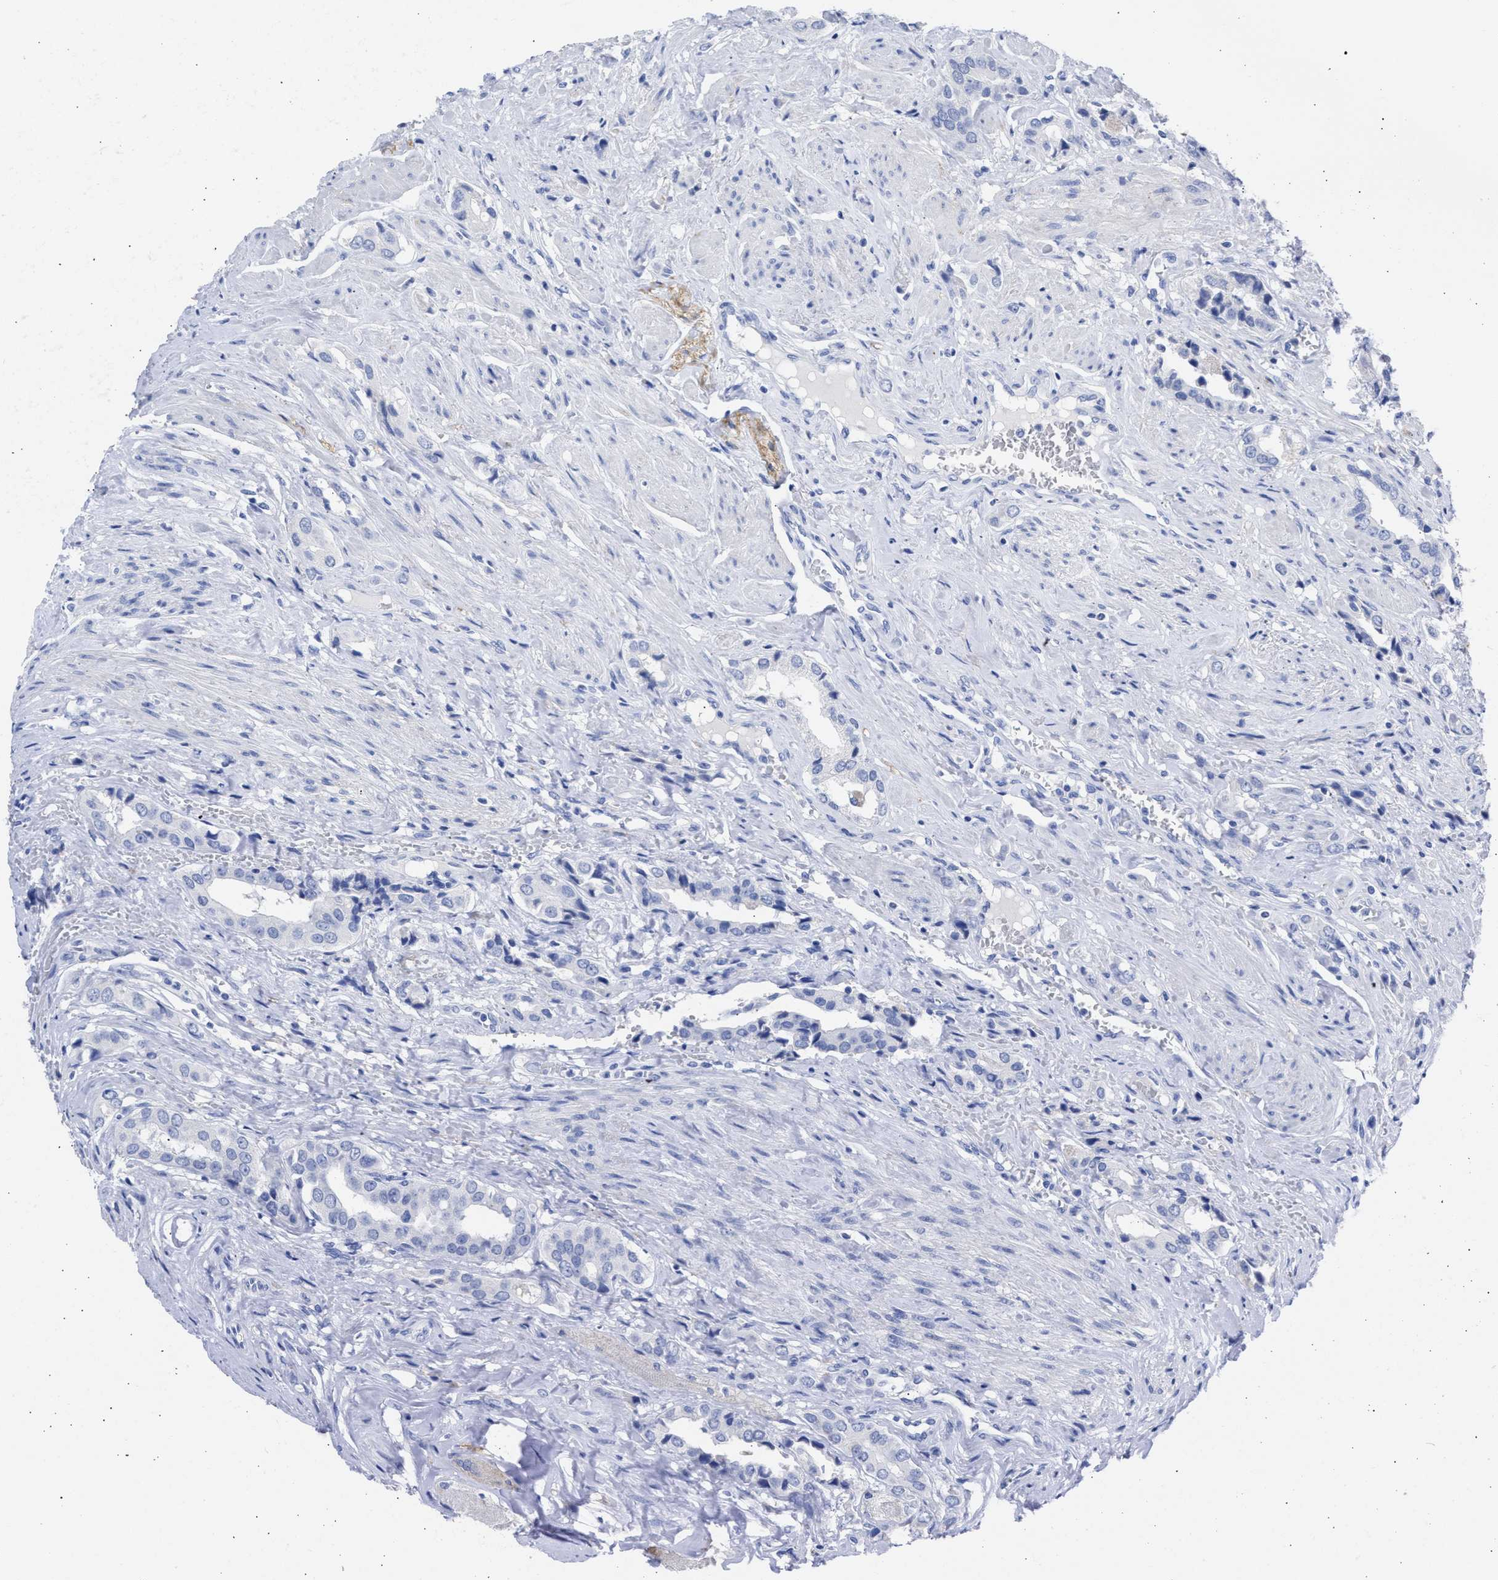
{"staining": {"intensity": "negative", "quantity": "none", "location": "none"}, "tissue": "prostate cancer", "cell_type": "Tumor cells", "image_type": "cancer", "snomed": [{"axis": "morphology", "description": "Adenocarcinoma, High grade"}, {"axis": "topography", "description": "Prostate"}], "caption": "The immunohistochemistry image has no significant expression in tumor cells of prostate high-grade adenocarcinoma tissue.", "gene": "NCAM1", "patient": {"sex": "male", "age": 52}}